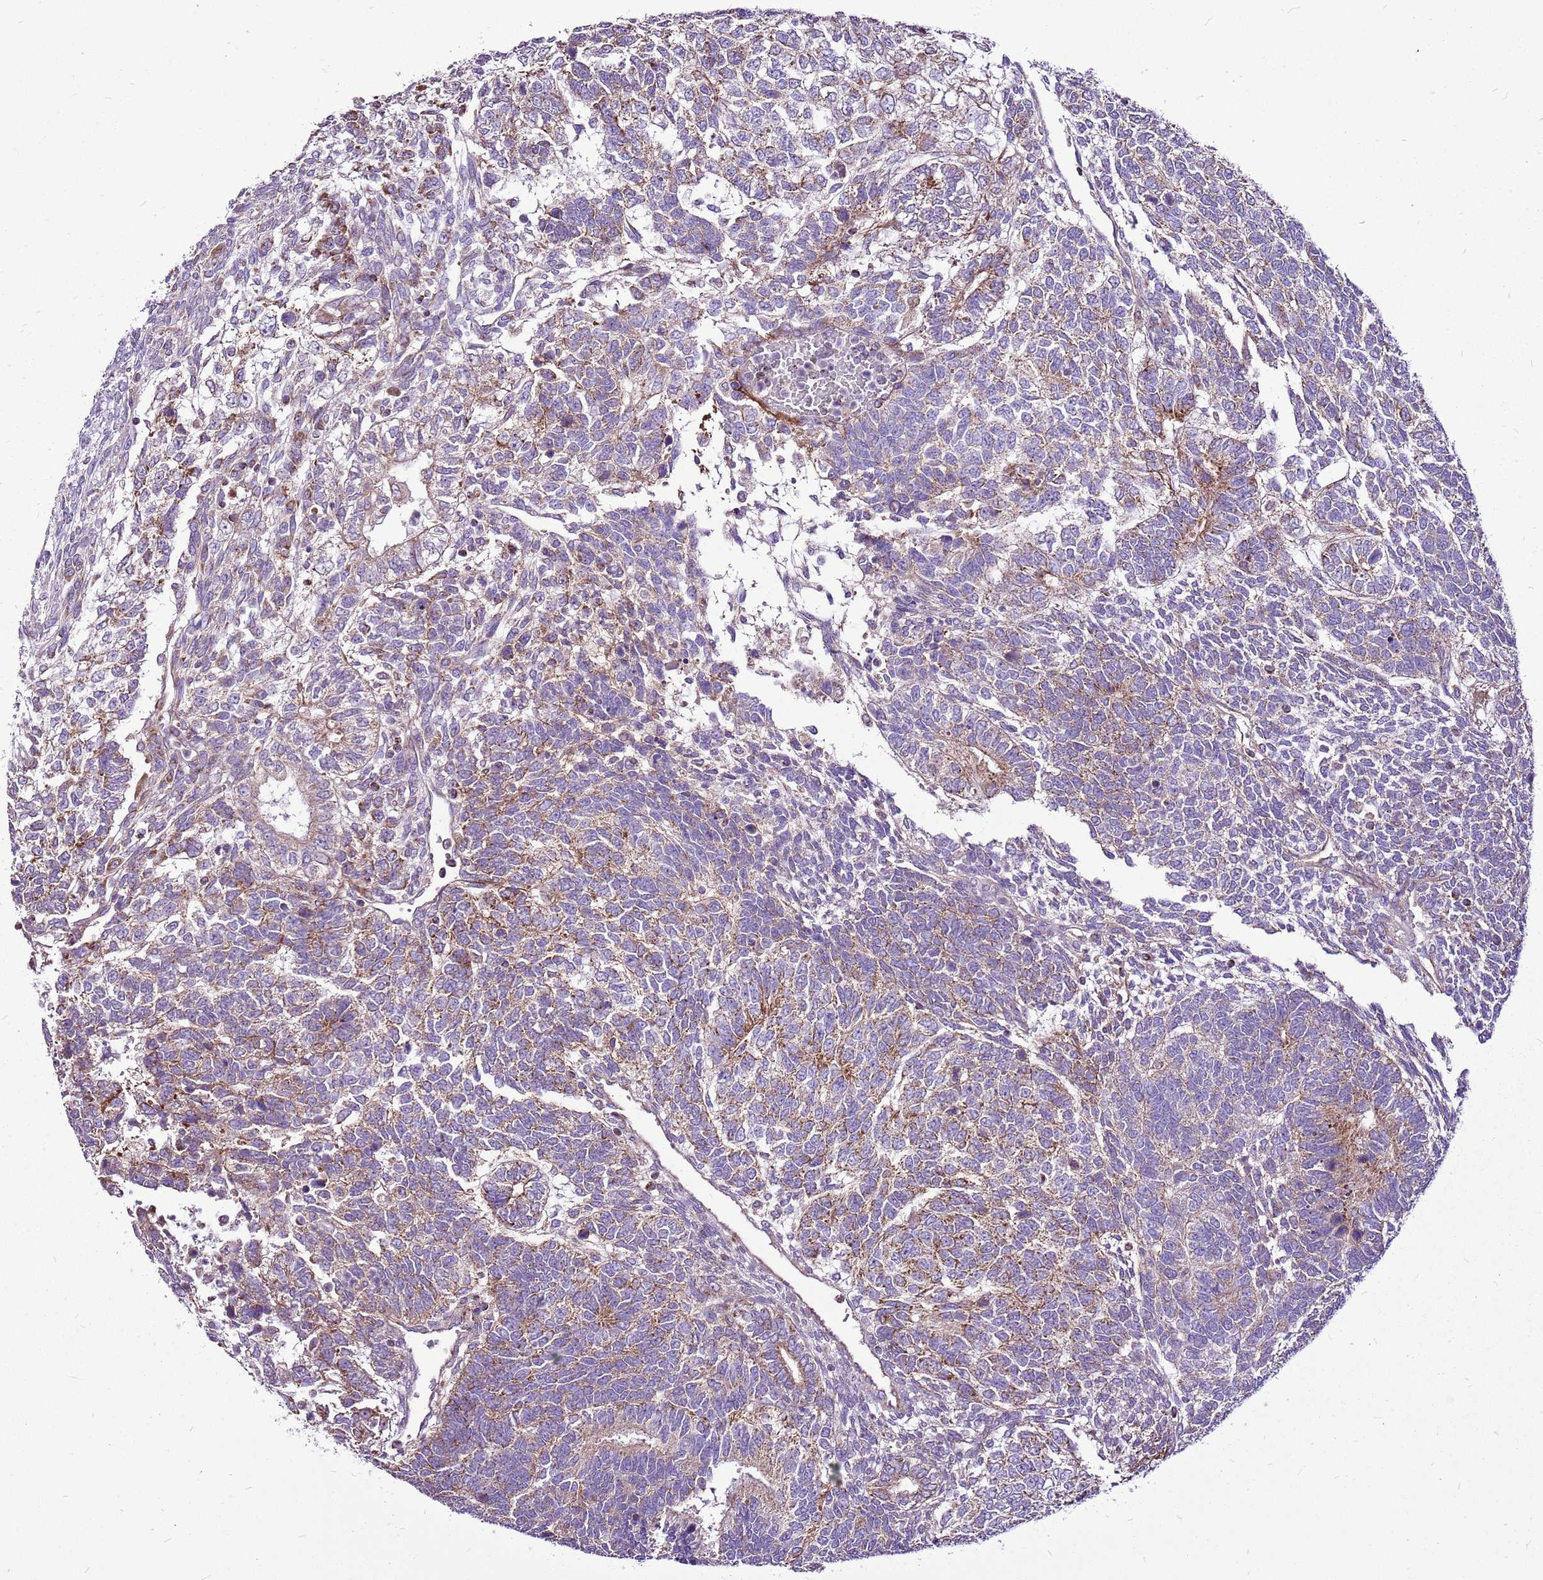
{"staining": {"intensity": "moderate", "quantity": ">75%", "location": "cytoplasmic/membranous"}, "tissue": "testis cancer", "cell_type": "Tumor cells", "image_type": "cancer", "snomed": [{"axis": "morphology", "description": "Carcinoma, Embryonal, NOS"}, {"axis": "topography", "description": "Testis"}], "caption": "Immunohistochemistry (IHC) (DAB (3,3'-diaminobenzidine)) staining of testis cancer reveals moderate cytoplasmic/membranous protein positivity in approximately >75% of tumor cells.", "gene": "GCDH", "patient": {"sex": "male", "age": 23}}